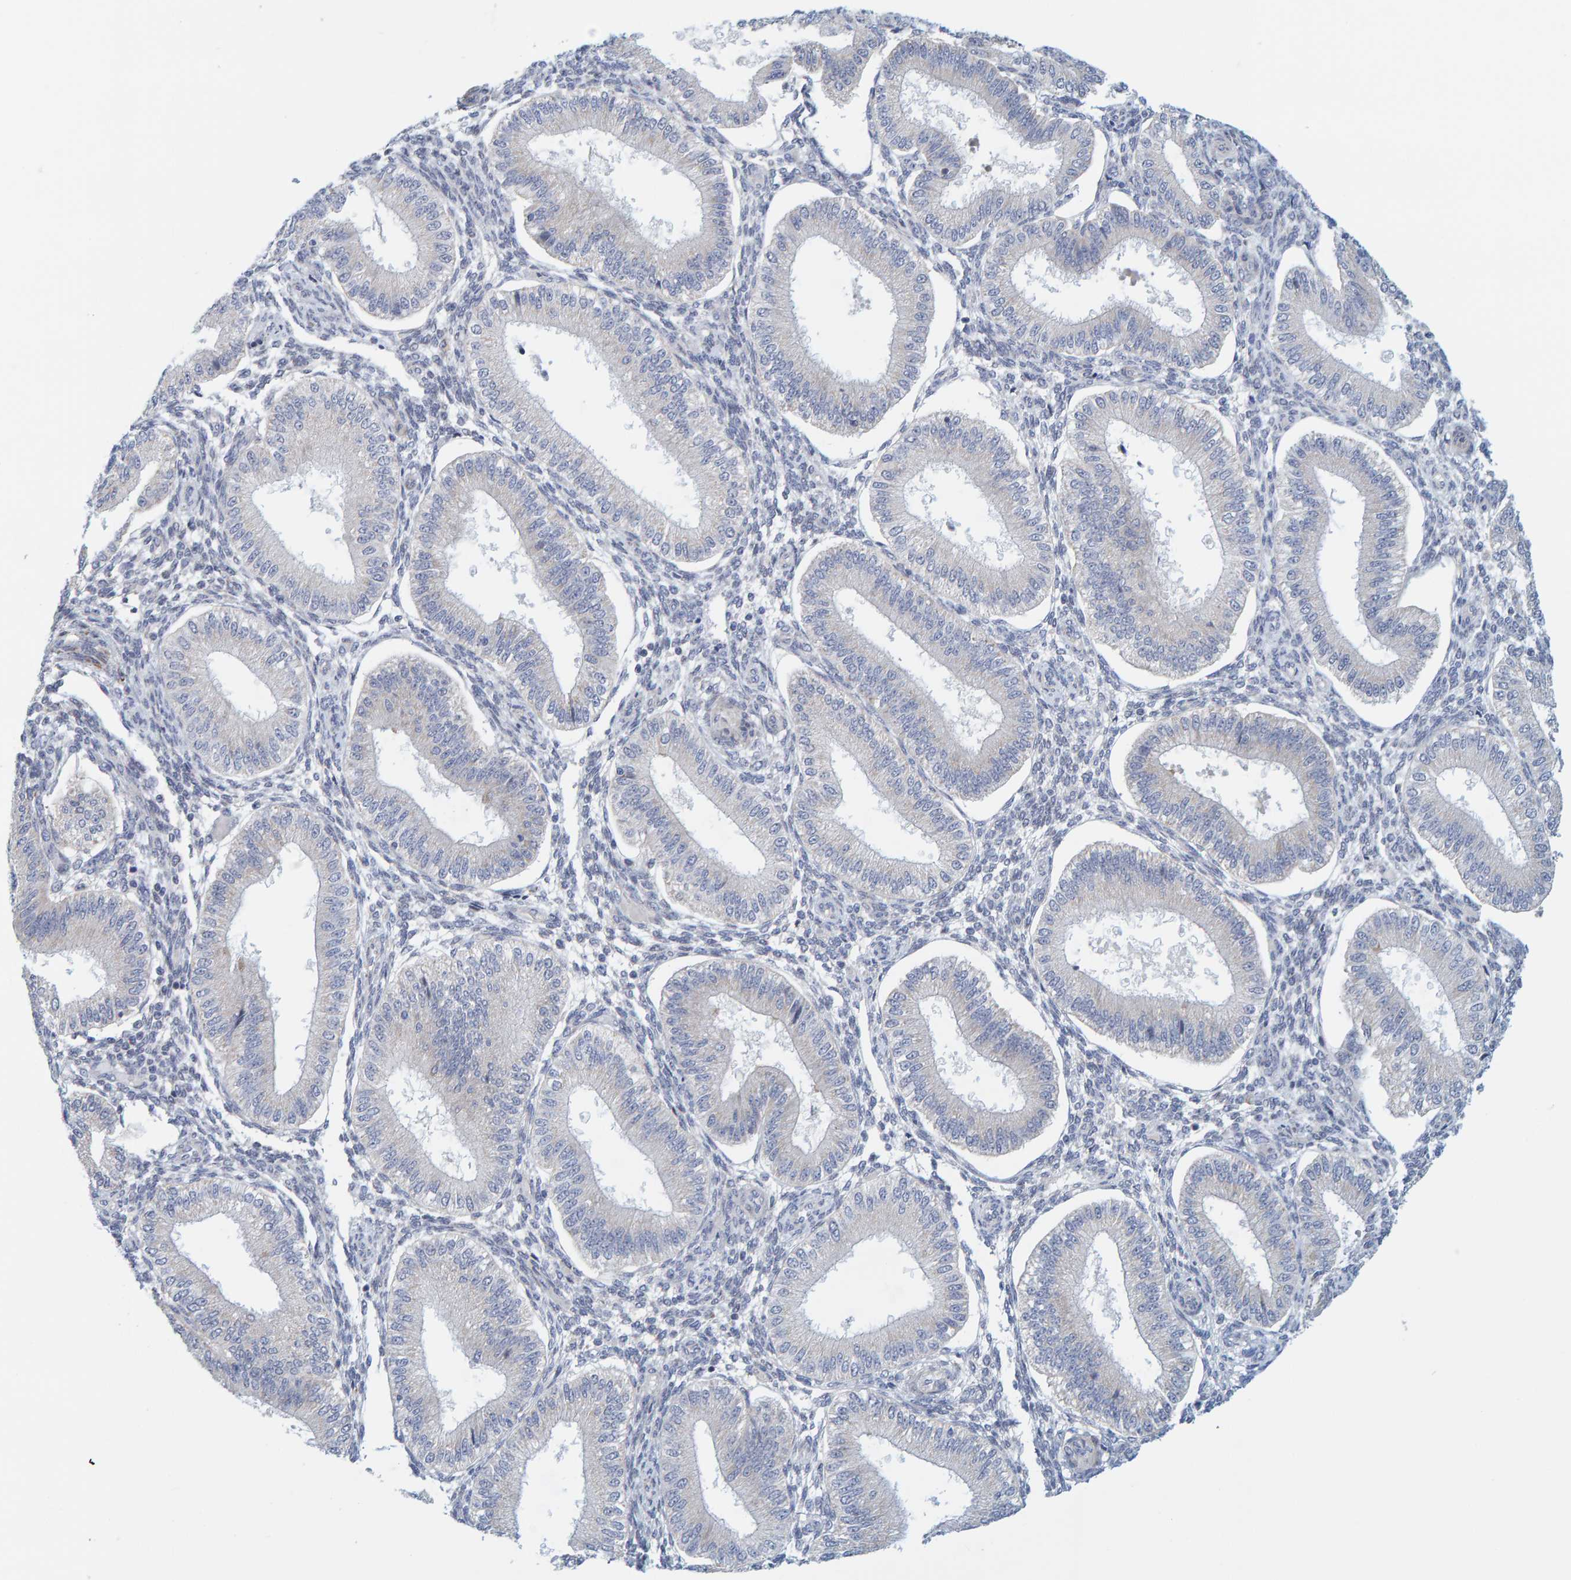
{"staining": {"intensity": "negative", "quantity": "none", "location": "none"}, "tissue": "endometrium", "cell_type": "Cells in endometrial stroma", "image_type": "normal", "snomed": [{"axis": "morphology", "description": "Normal tissue, NOS"}, {"axis": "topography", "description": "Endometrium"}], "caption": "Immunohistochemistry (IHC) of normal endometrium demonstrates no staining in cells in endometrial stroma.", "gene": "ZC3H3", "patient": {"sex": "female", "age": 39}}